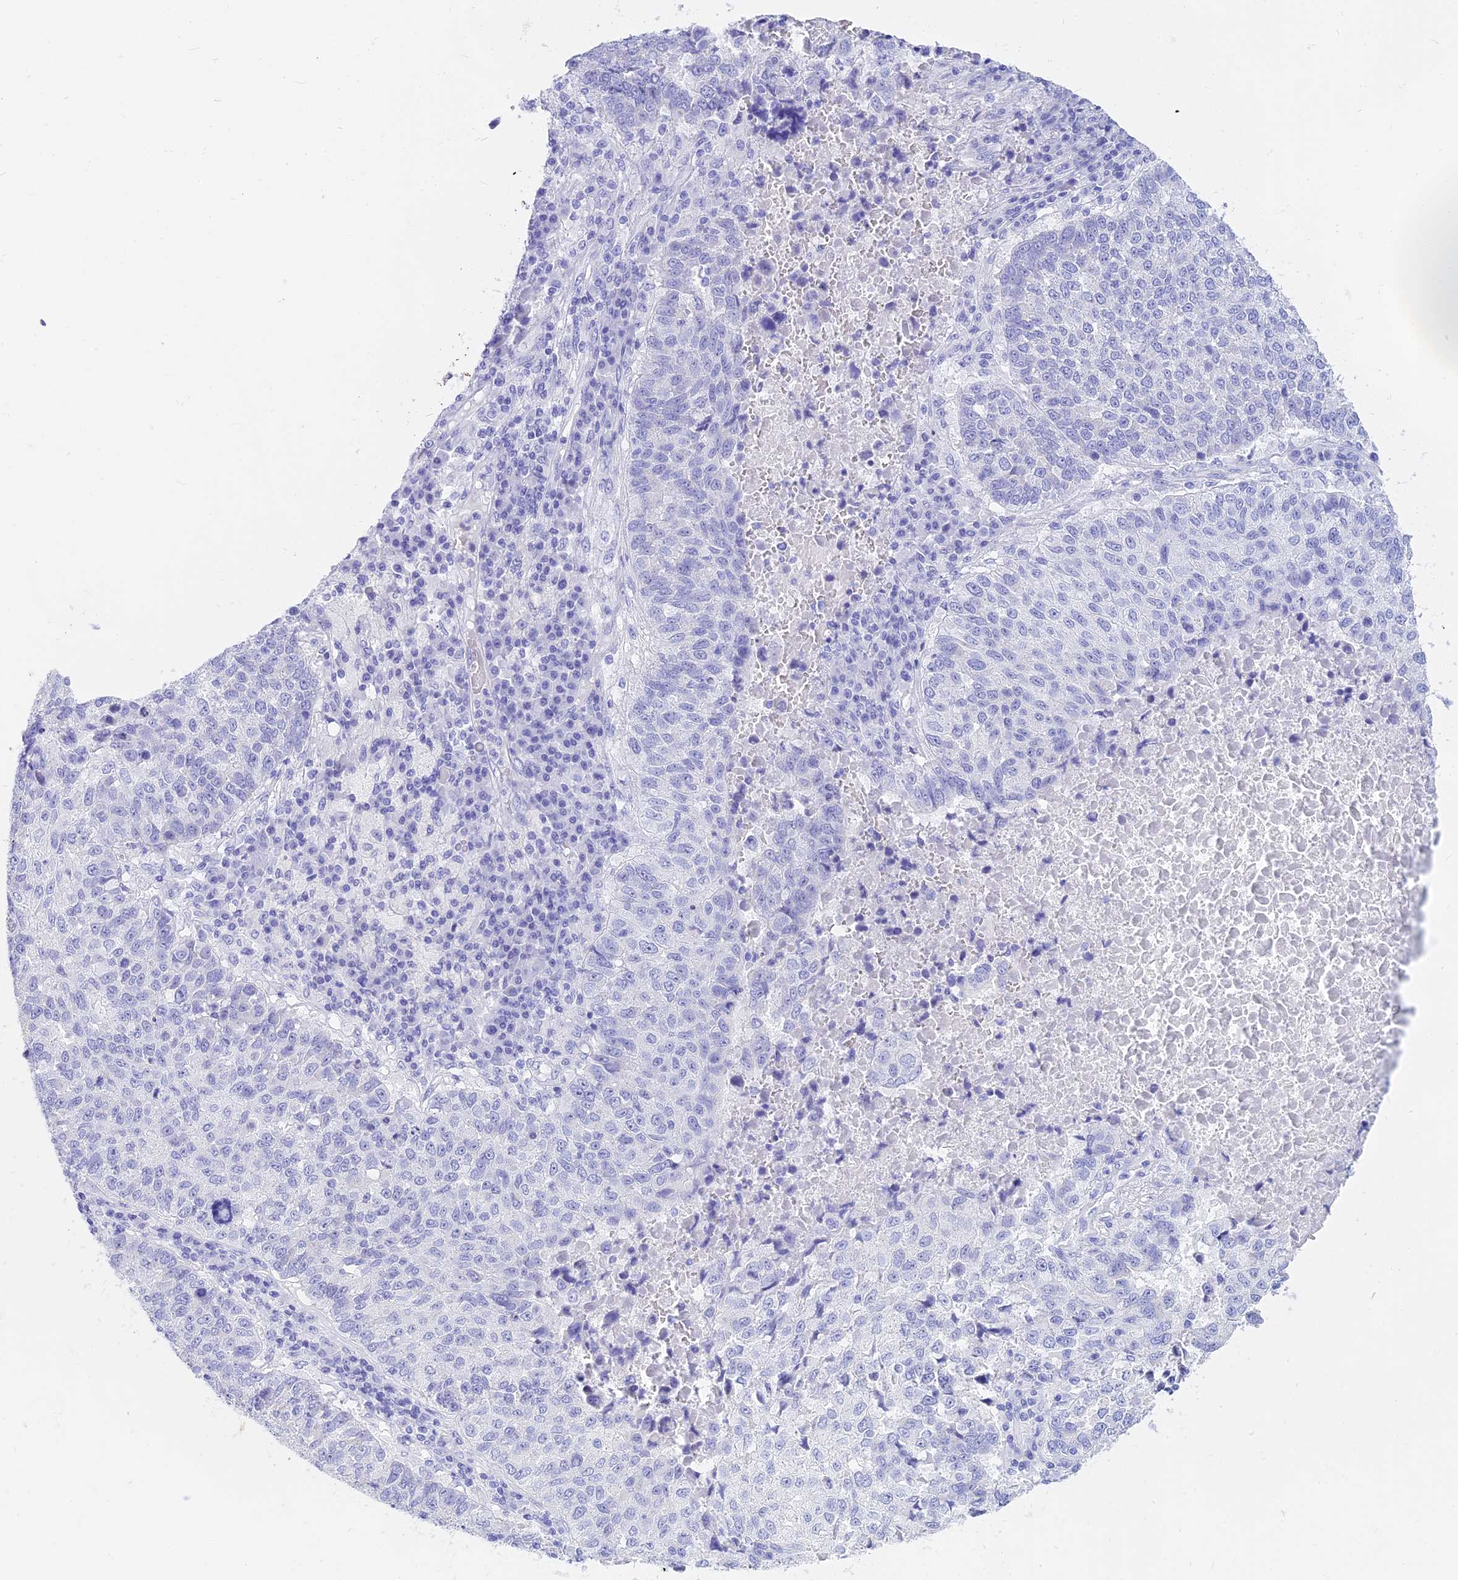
{"staining": {"intensity": "negative", "quantity": "none", "location": "none"}, "tissue": "lung cancer", "cell_type": "Tumor cells", "image_type": "cancer", "snomed": [{"axis": "morphology", "description": "Squamous cell carcinoma, NOS"}, {"axis": "topography", "description": "Lung"}], "caption": "The micrograph displays no staining of tumor cells in lung squamous cell carcinoma. Brightfield microscopy of IHC stained with DAB (3,3'-diaminobenzidine) (brown) and hematoxylin (blue), captured at high magnification.", "gene": "ISCA1", "patient": {"sex": "male", "age": 73}}